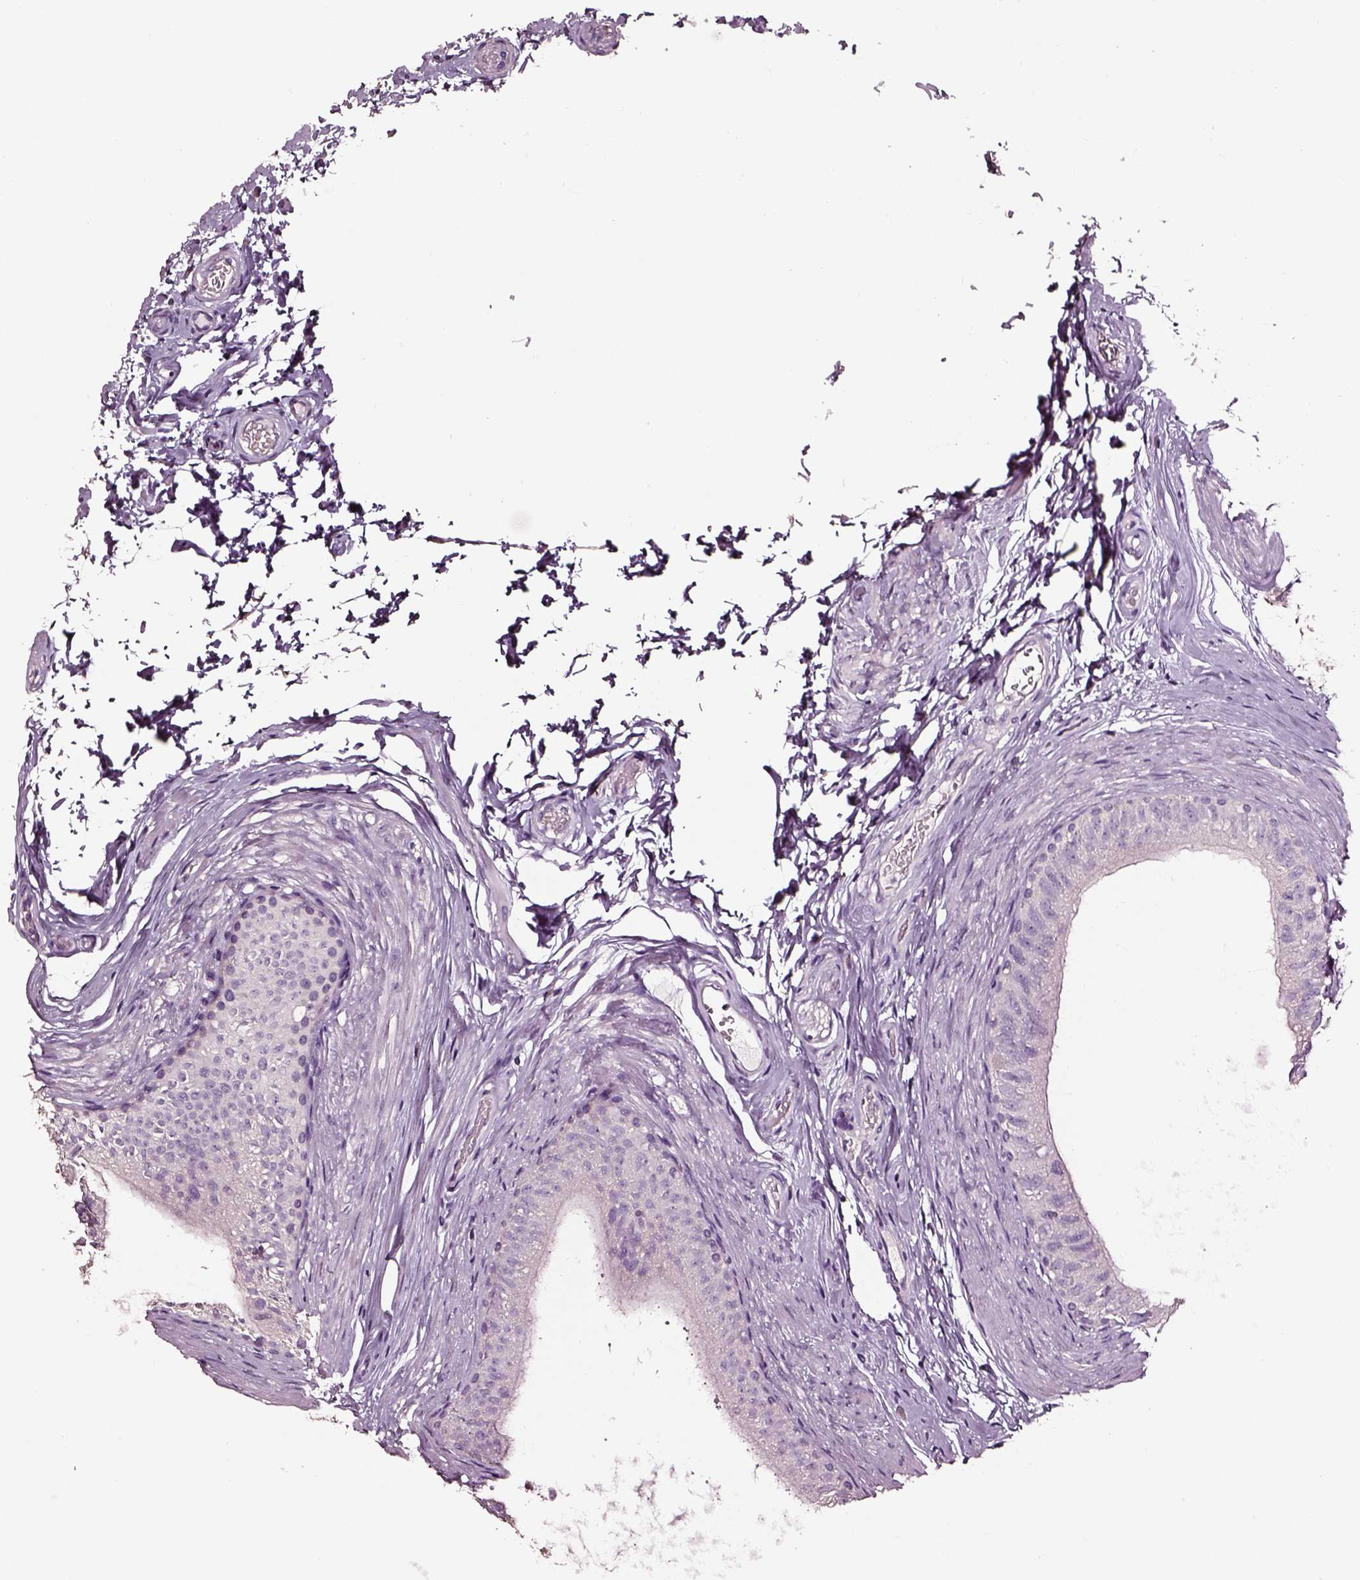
{"staining": {"intensity": "negative", "quantity": "none", "location": "none"}, "tissue": "epididymis", "cell_type": "Glandular cells", "image_type": "normal", "snomed": [{"axis": "morphology", "description": "Normal tissue, NOS"}, {"axis": "topography", "description": "Epididymis"}], "caption": "High magnification brightfield microscopy of normal epididymis stained with DAB (brown) and counterstained with hematoxylin (blue): glandular cells show no significant staining. The staining was performed using DAB (3,3'-diaminobenzidine) to visualize the protein expression in brown, while the nuclei were stained in blue with hematoxylin (Magnification: 20x).", "gene": "AADAT", "patient": {"sex": "male", "age": 36}}